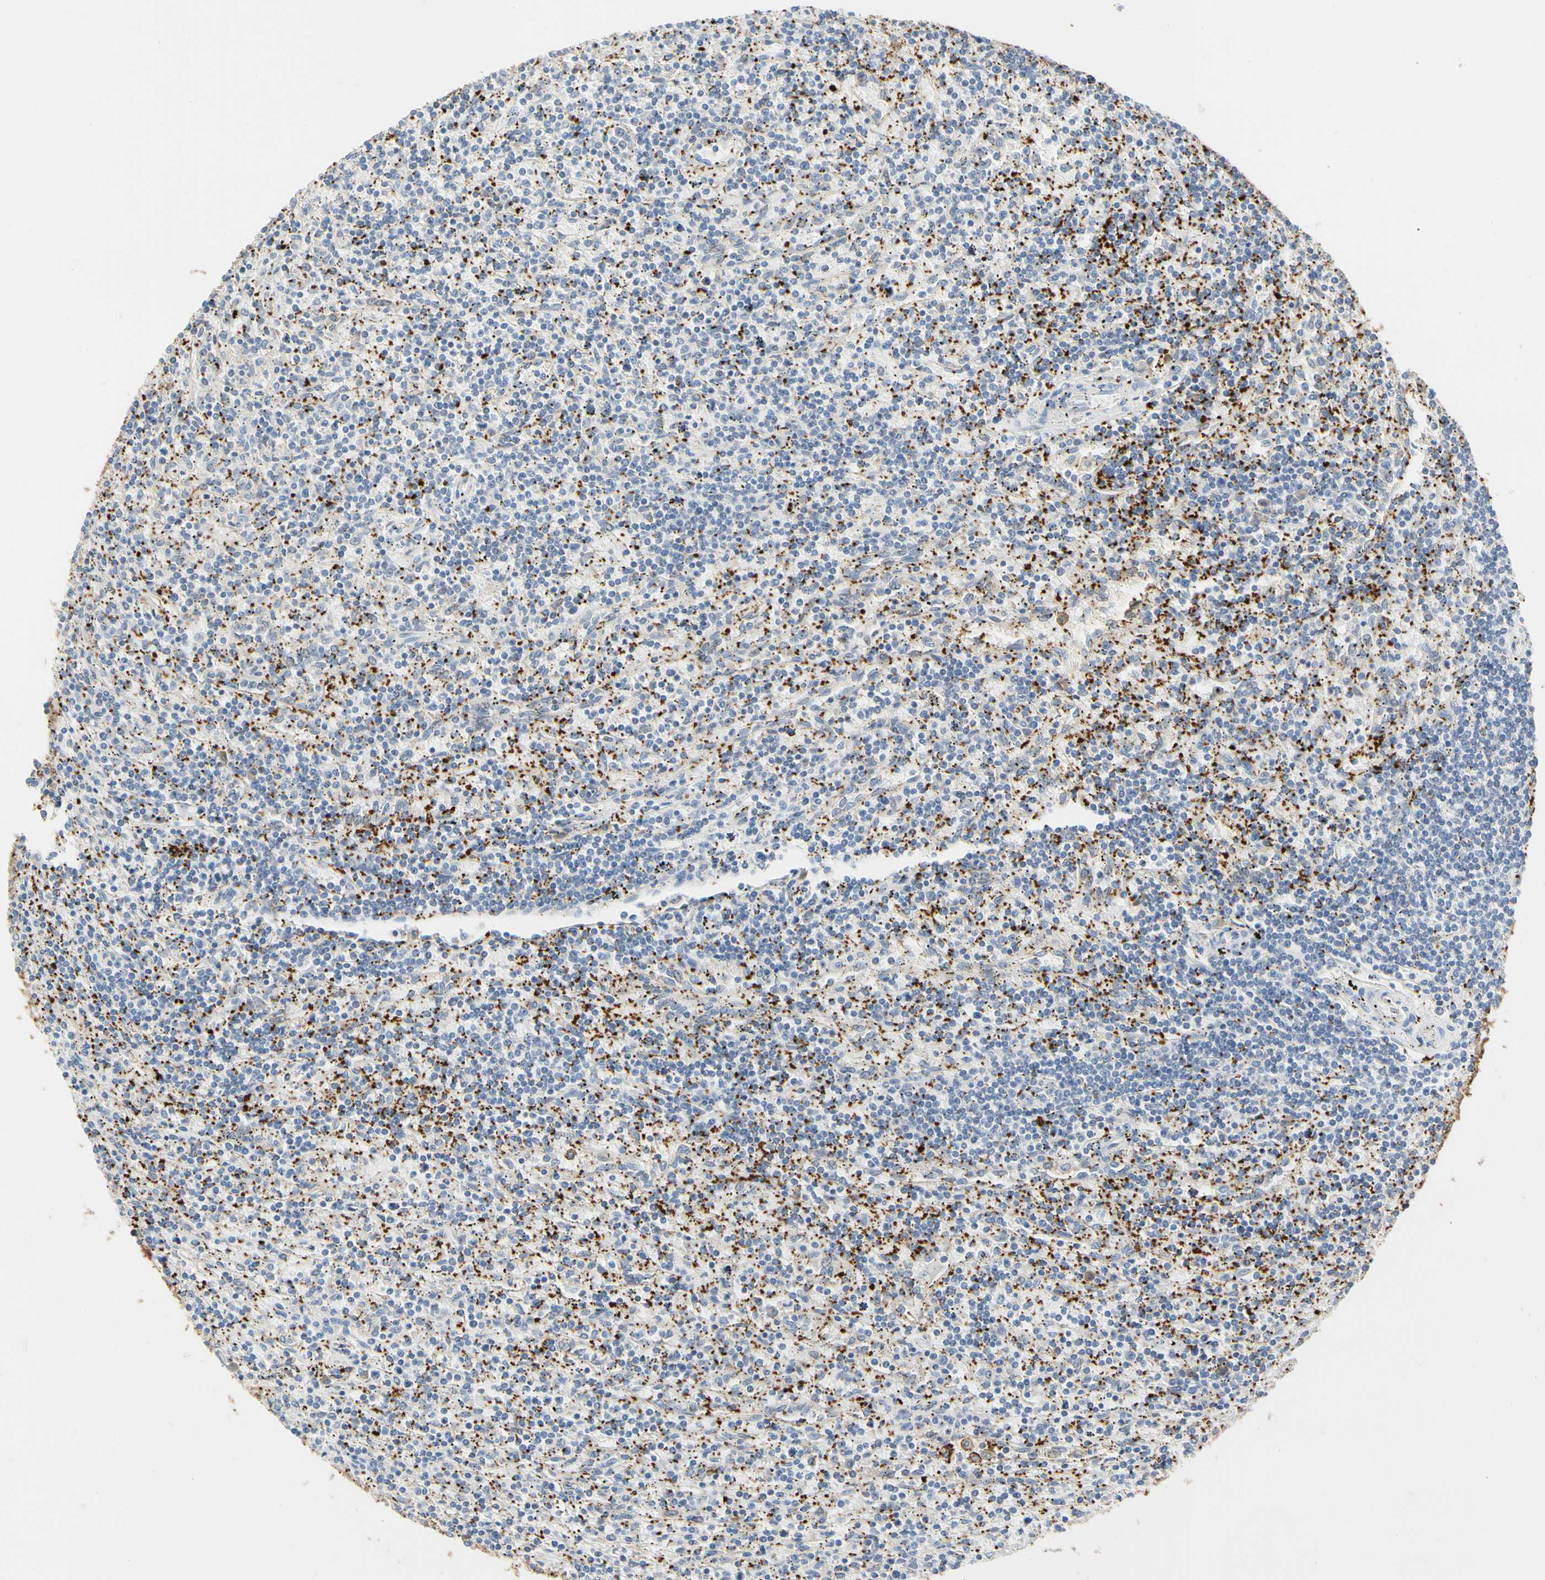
{"staining": {"intensity": "negative", "quantity": "none", "location": "none"}, "tissue": "lymphoma", "cell_type": "Tumor cells", "image_type": "cancer", "snomed": [{"axis": "morphology", "description": "Malignant lymphoma, non-Hodgkin's type, Low grade"}, {"axis": "topography", "description": "Spleen"}], "caption": "This micrograph is of low-grade malignant lymphoma, non-Hodgkin's type stained with immunohistochemistry to label a protein in brown with the nuclei are counter-stained blue. There is no staining in tumor cells.", "gene": "FGB", "patient": {"sex": "male", "age": 76}}